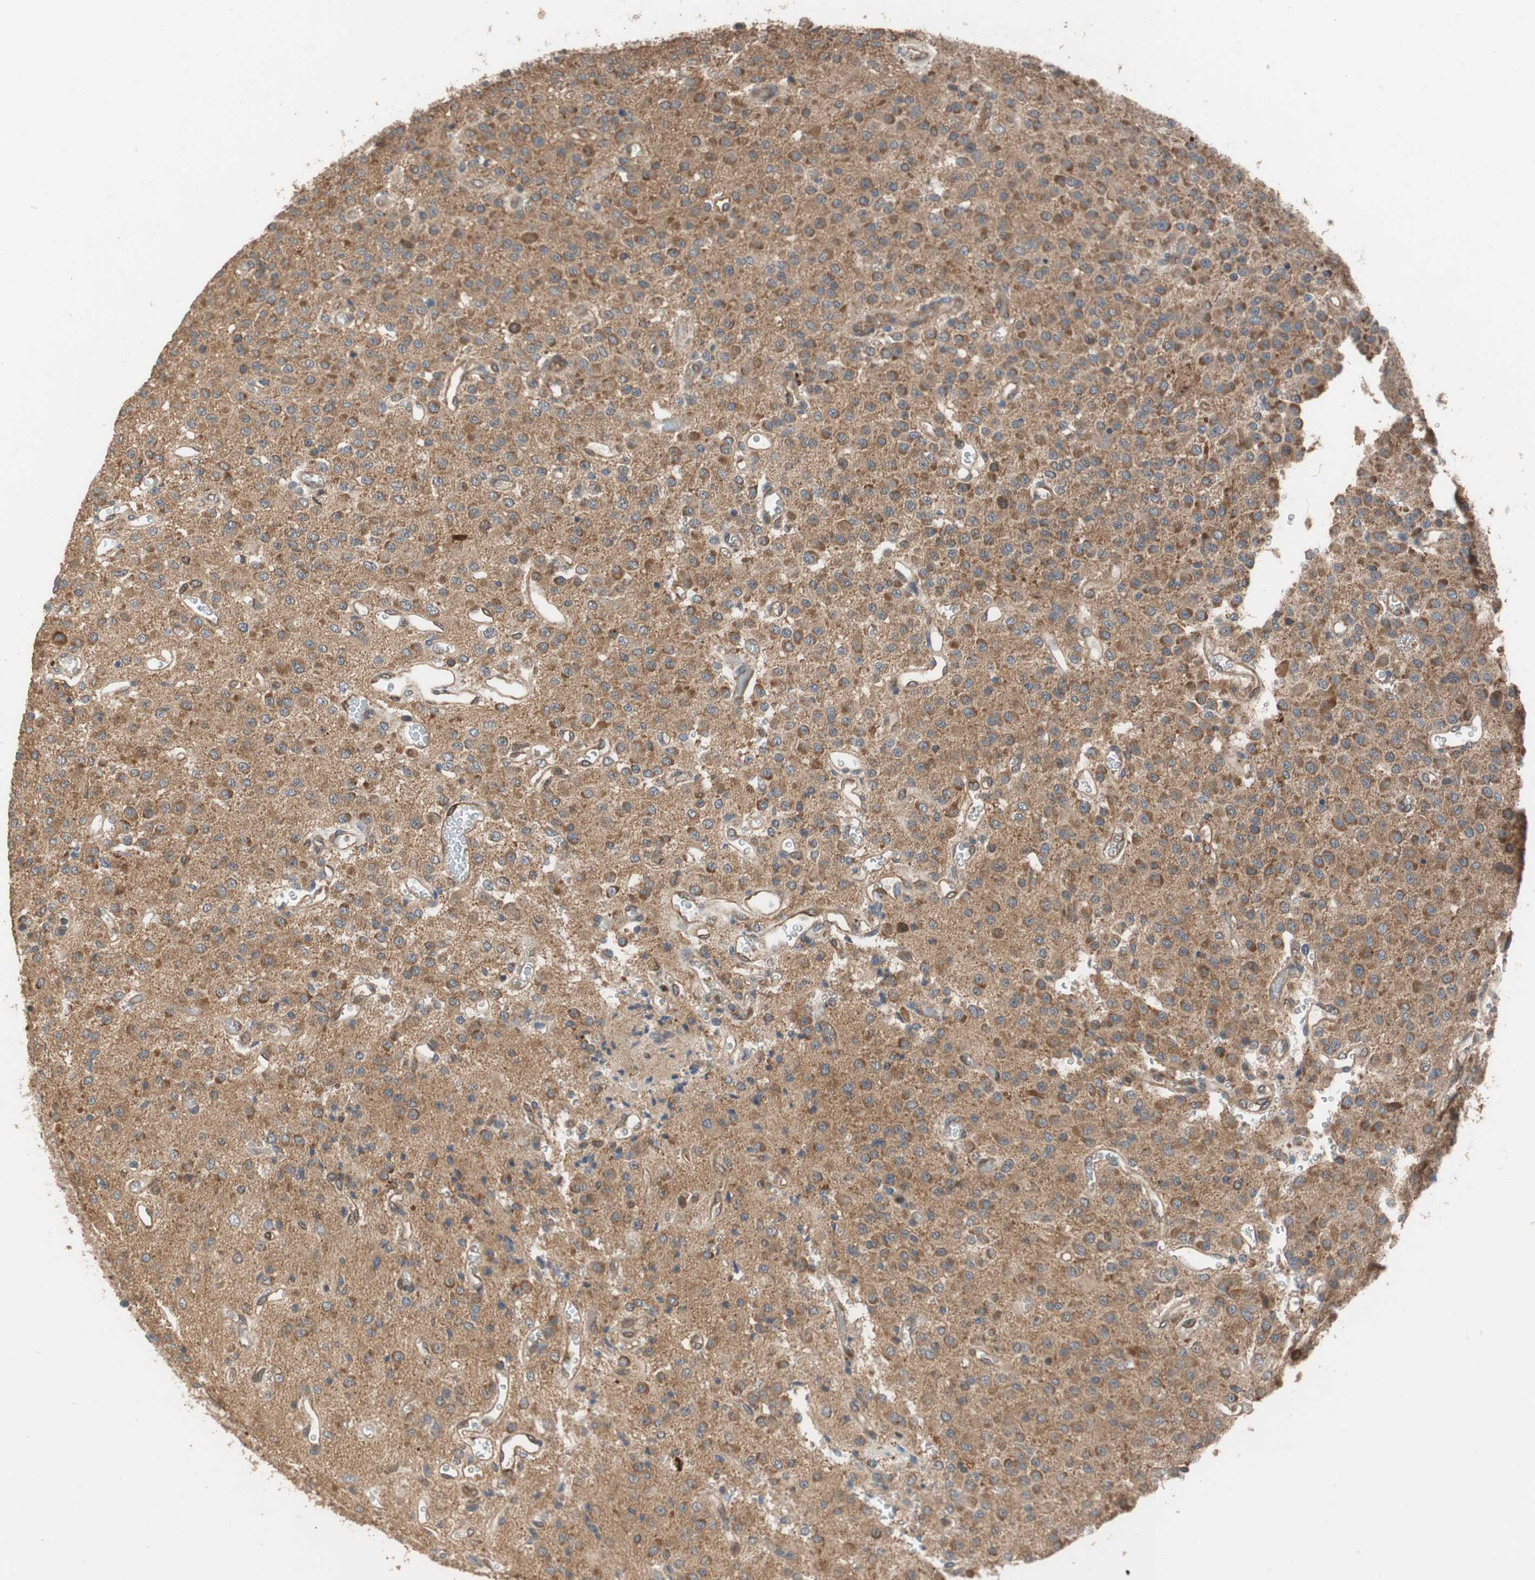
{"staining": {"intensity": "moderate", "quantity": ">75%", "location": "cytoplasmic/membranous"}, "tissue": "glioma", "cell_type": "Tumor cells", "image_type": "cancer", "snomed": [{"axis": "morphology", "description": "Glioma, malignant, Low grade"}, {"axis": "topography", "description": "Brain"}], "caption": "DAB immunohistochemical staining of glioma displays moderate cytoplasmic/membranous protein positivity in approximately >75% of tumor cells. (IHC, brightfield microscopy, high magnification).", "gene": "MAP4K2", "patient": {"sex": "male", "age": 38}}